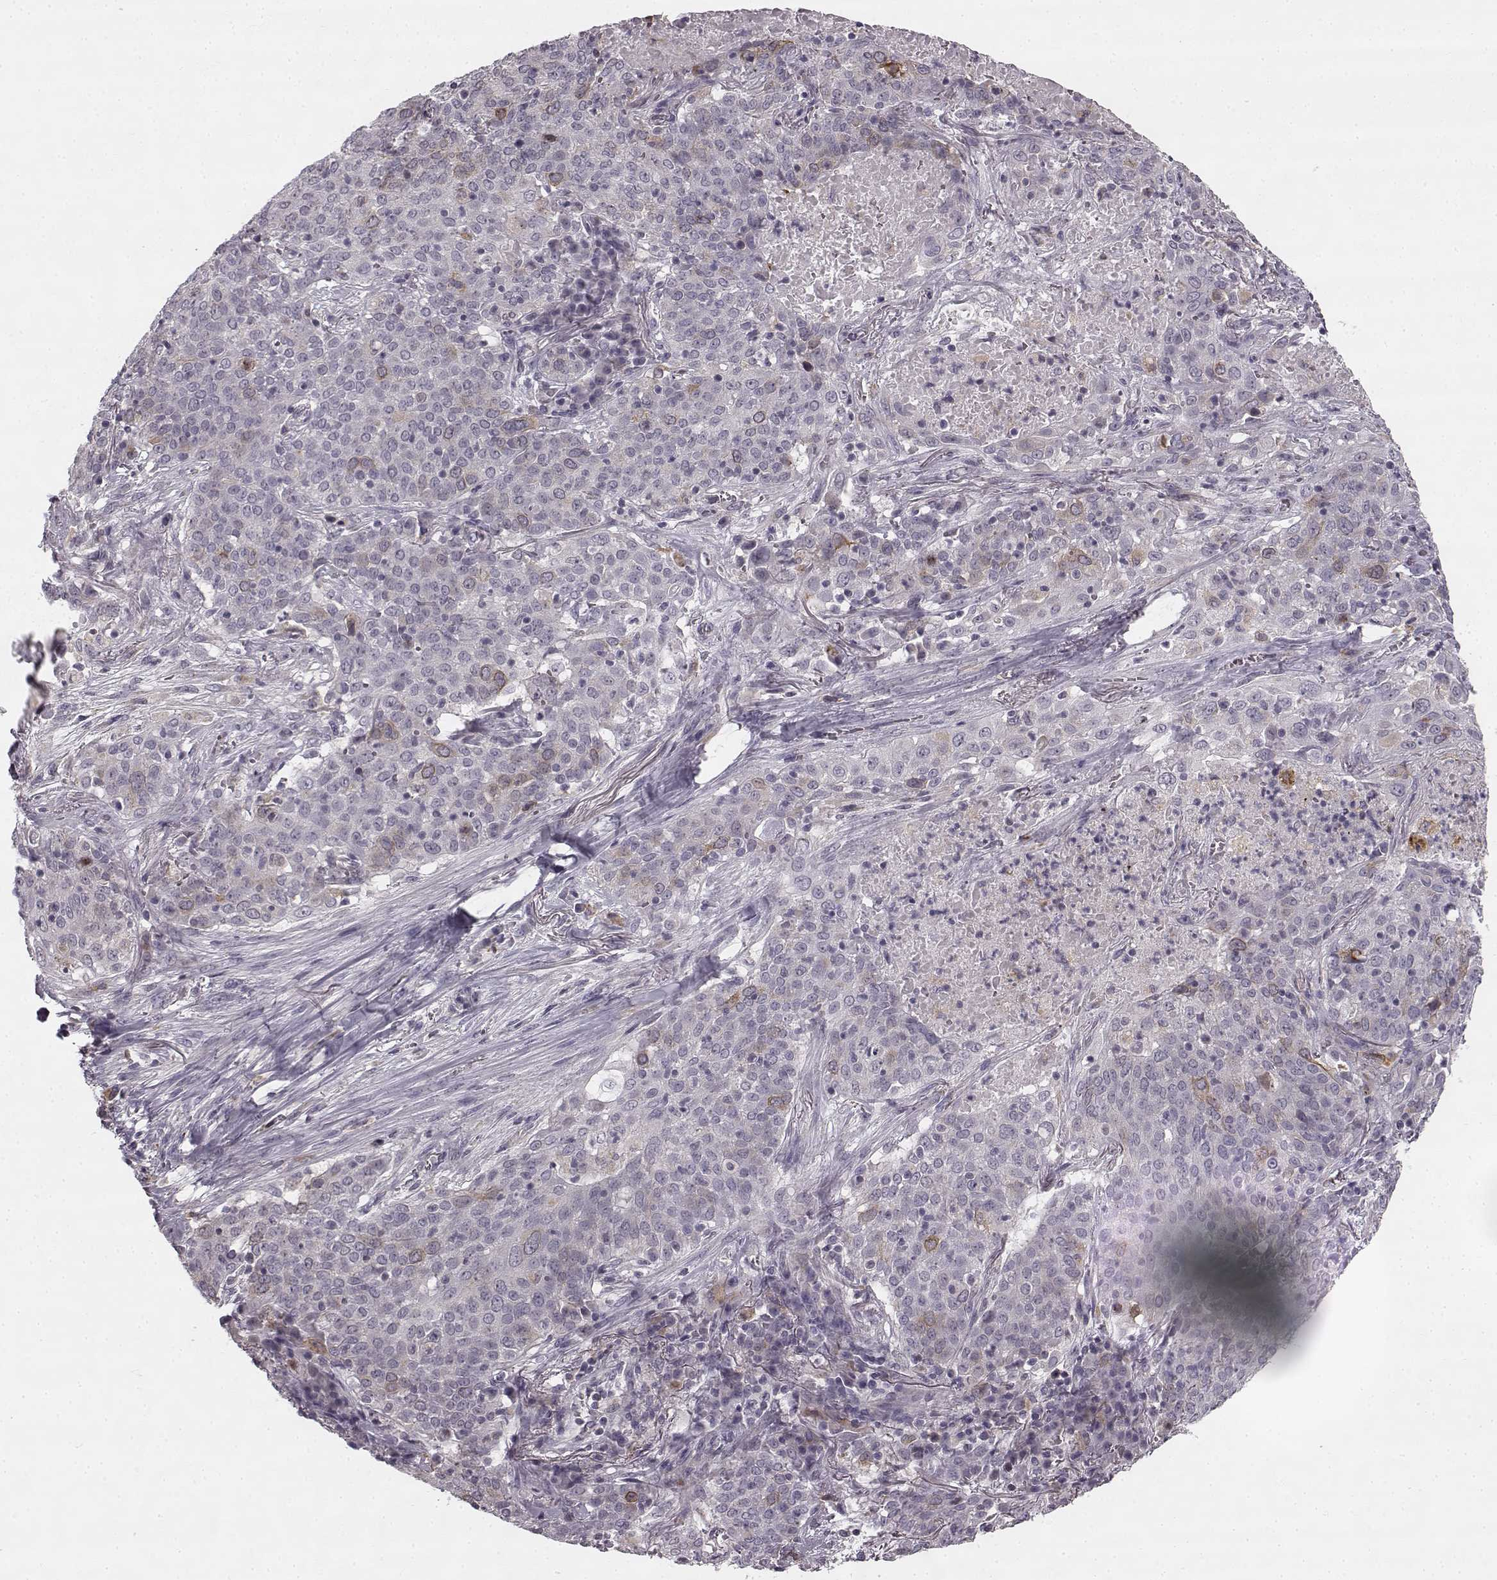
{"staining": {"intensity": "weak", "quantity": "<25%", "location": "cytoplasmic/membranous"}, "tissue": "lung cancer", "cell_type": "Tumor cells", "image_type": "cancer", "snomed": [{"axis": "morphology", "description": "Squamous cell carcinoma, NOS"}, {"axis": "topography", "description": "Lung"}], "caption": "The image demonstrates no significant expression in tumor cells of squamous cell carcinoma (lung).", "gene": "HMMR", "patient": {"sex": "male", "age": 82}}